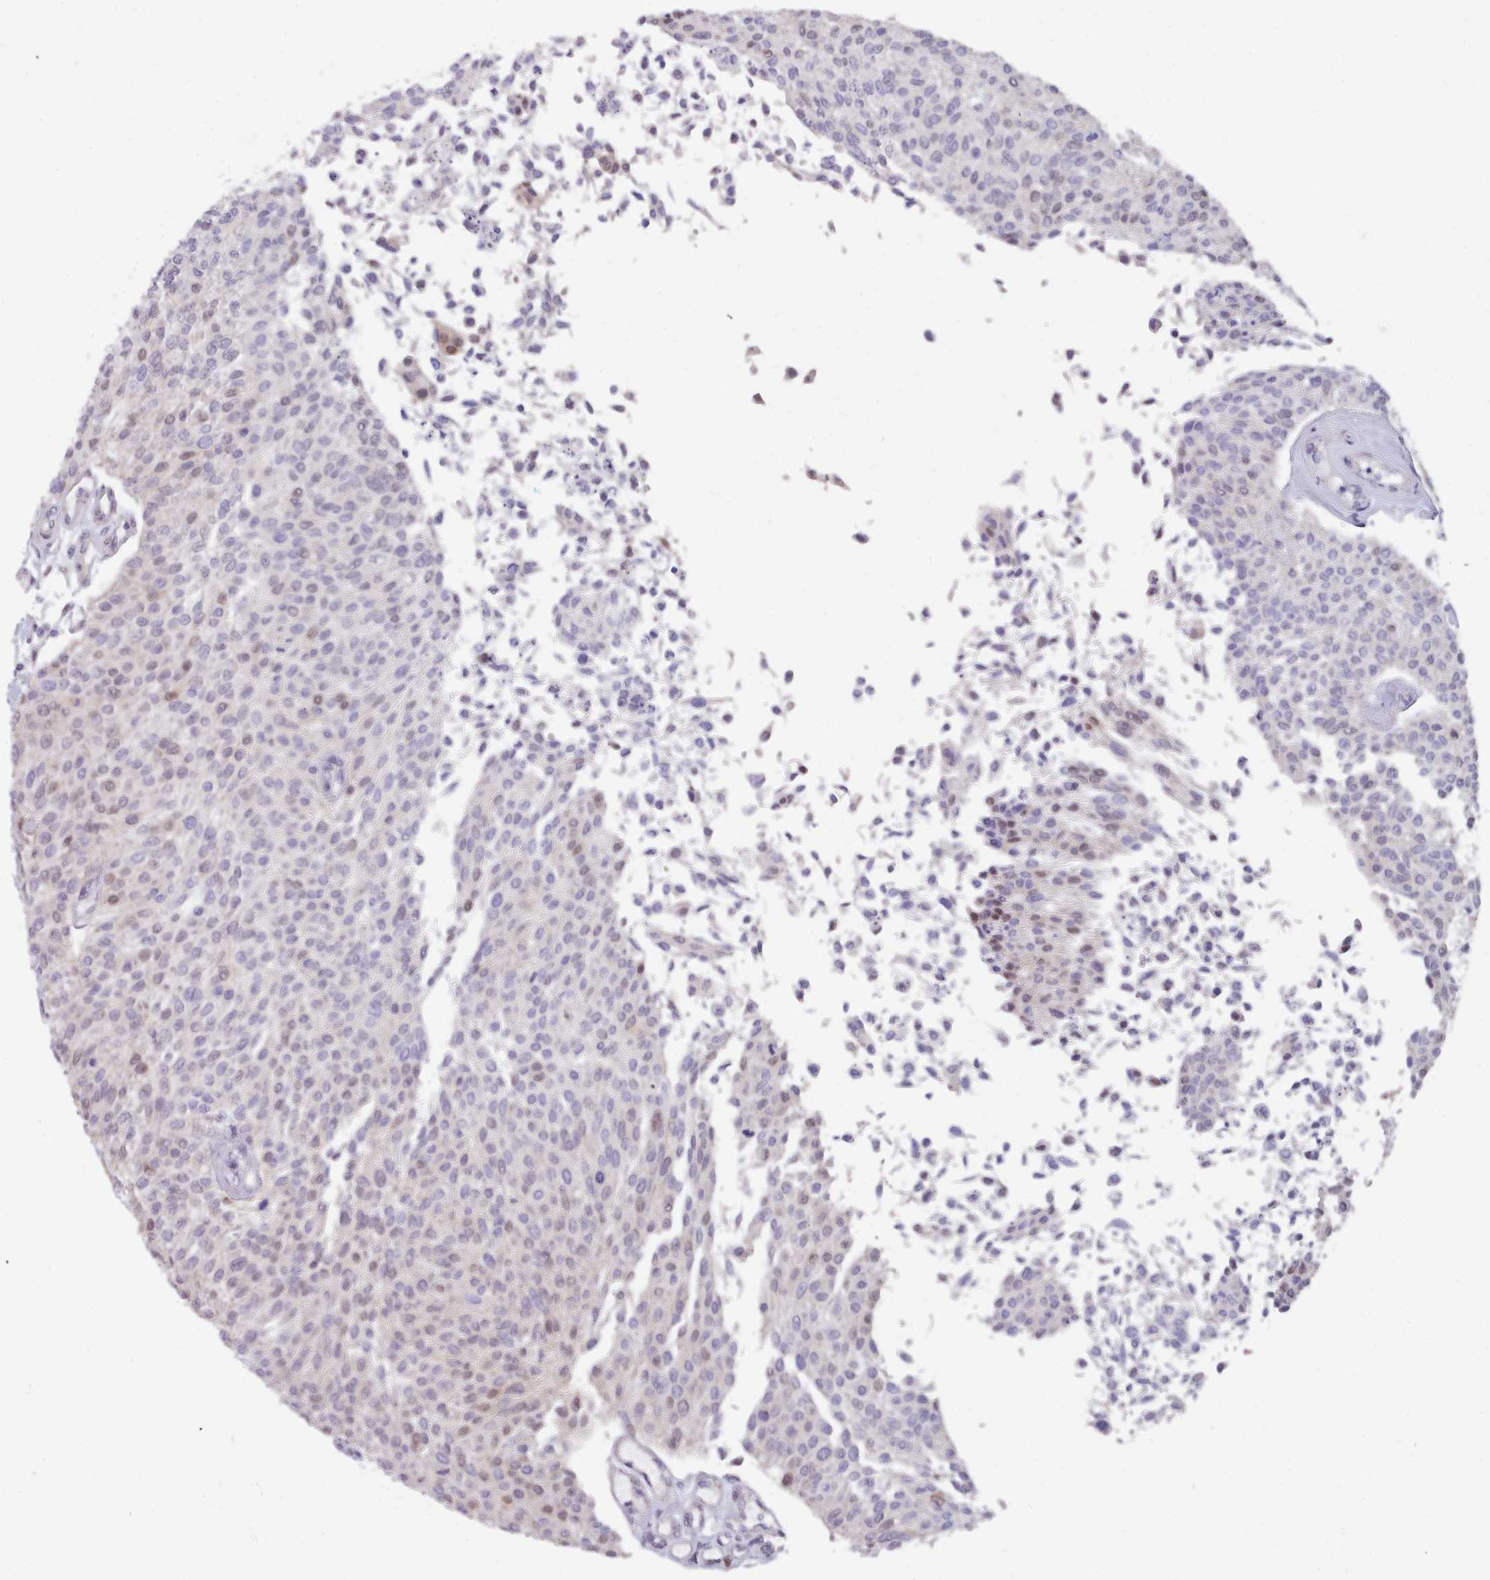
{"staining": {"intensity": "negative", "quantity": "none", "location": "none"}, "tissue": "urothelial cancer", "cell_type": "Tumor cells", "image_type": "cancer", "snomed": [{"axis": "morphology", "description": "Urothelial carcinoma, NOS"}, {"axis": "topography", "description": "Urinary bladder"}], "caption": "Photomicrograph shows no protein positivity in tumor cells of transitional cell carcinoma tissue. The staining was performed using DAB (3,3'-diaminobenzidine) to visualize the protein expression in brown, while the nuclei were stained in blue with hematoxylin (Magnification: 20x).", "gene": "CES3", "patient": {"sex": "male", "age": 55}}